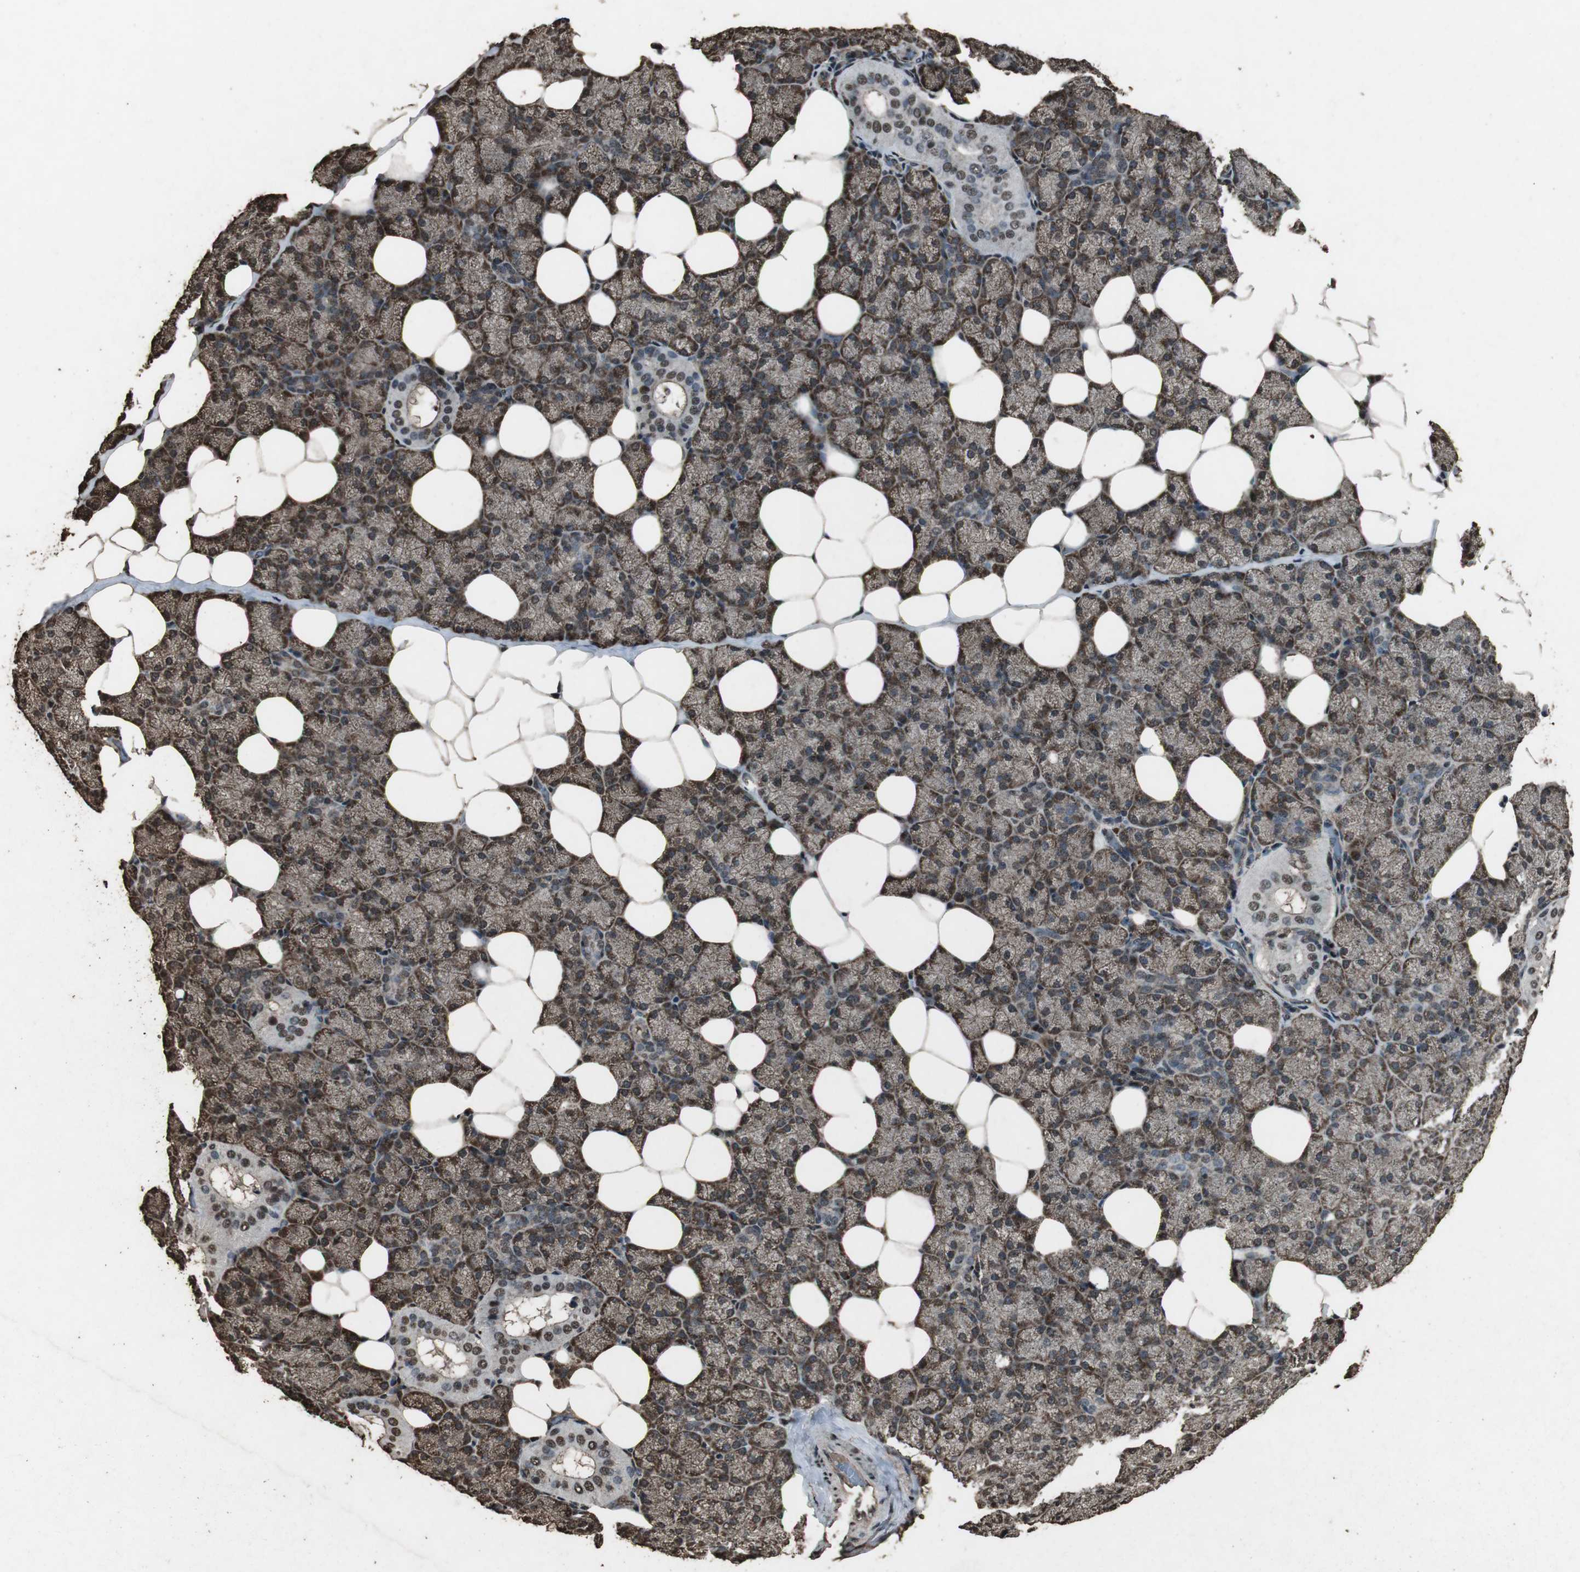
{"staining": {"intensity": "moderate", "quantity": ">75%", "location": "cytoplasmic/membranous,nuclear"}, "tissue": "salivary gland", "cell_type": "Glandular cells", "image_type": "normal", "snomed": [{"axis": "morphology", "description": "Normal tissue, NOS"}, {"axis": "topography", "description": "Lymph node"}, {"axis": "topography", "description": "Salivary gland"}], "caption": "Immunohistochemistry (IHC) histopathology image of normal salivary gland stained for a protein (brown), which shows medium levels of moderate cytoplasmic/membranous,nuclear expression in approximately >75% of glandular cells.", "gene": "PPP1R13B", "patient": {"sex": "male", "age": 8}}